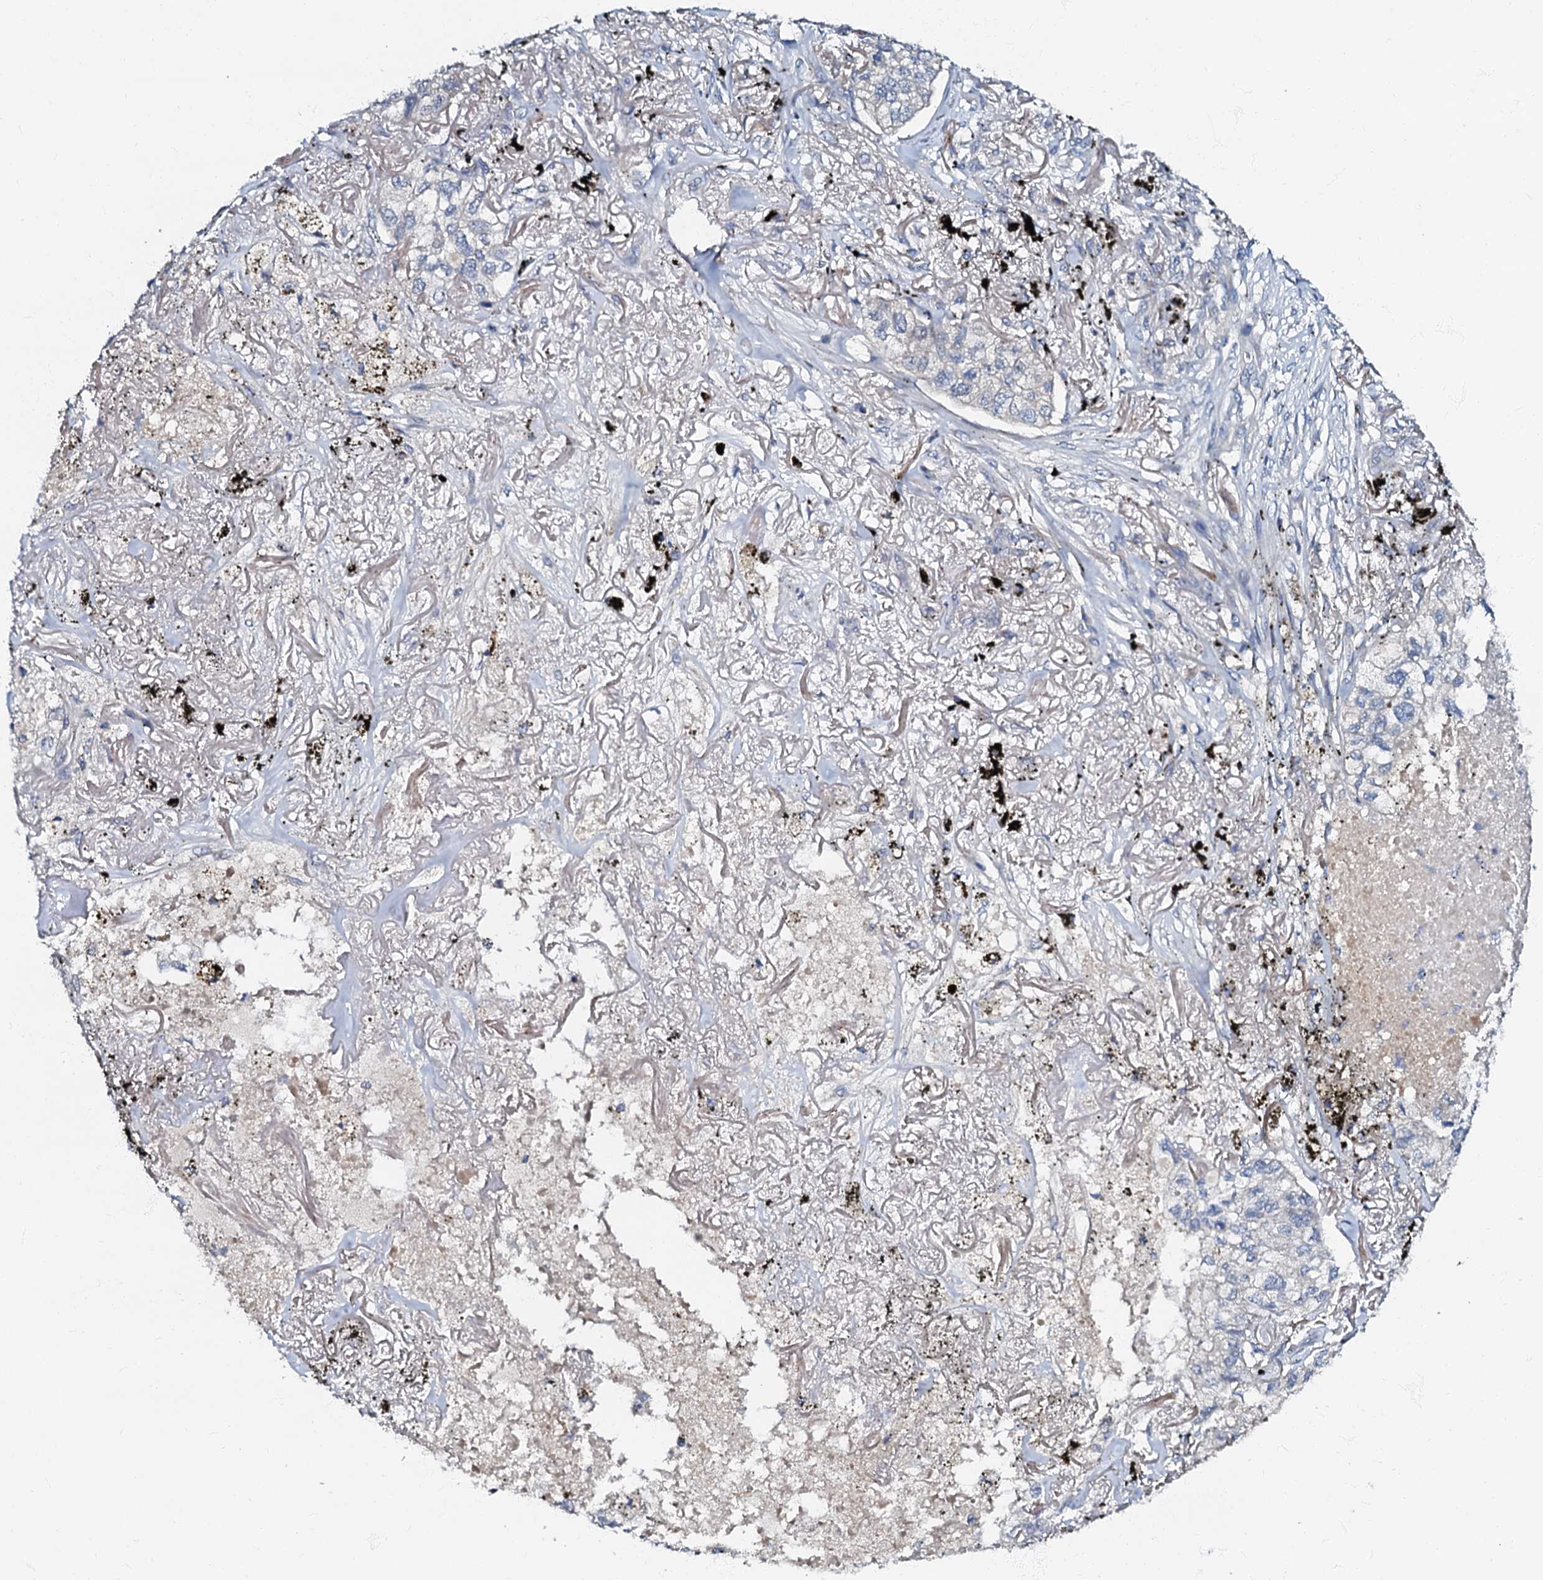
{"staining": {"intensity": "negative", "quantity": "none", "location": "none"}, "tissue": "lung cancer", "cell_type": "Tumor cells", "image_type": "cancer", "snomed": [{"axis": "morphology", "description": "Adenocarcinoma, NOS"}, {"axis": "topography", "description": "Lung"}], "caption": "IHC histopathology image of adenocarcinoma (lung) stained for a protein (brown), which exhibits no staining in tumor cells. (DAB (3,3'-diaminobenzidine) immunohistochemistry (IHC), high magnification).", "gene": "OLAH", "patient": {"sex": "male", "age": 65}}